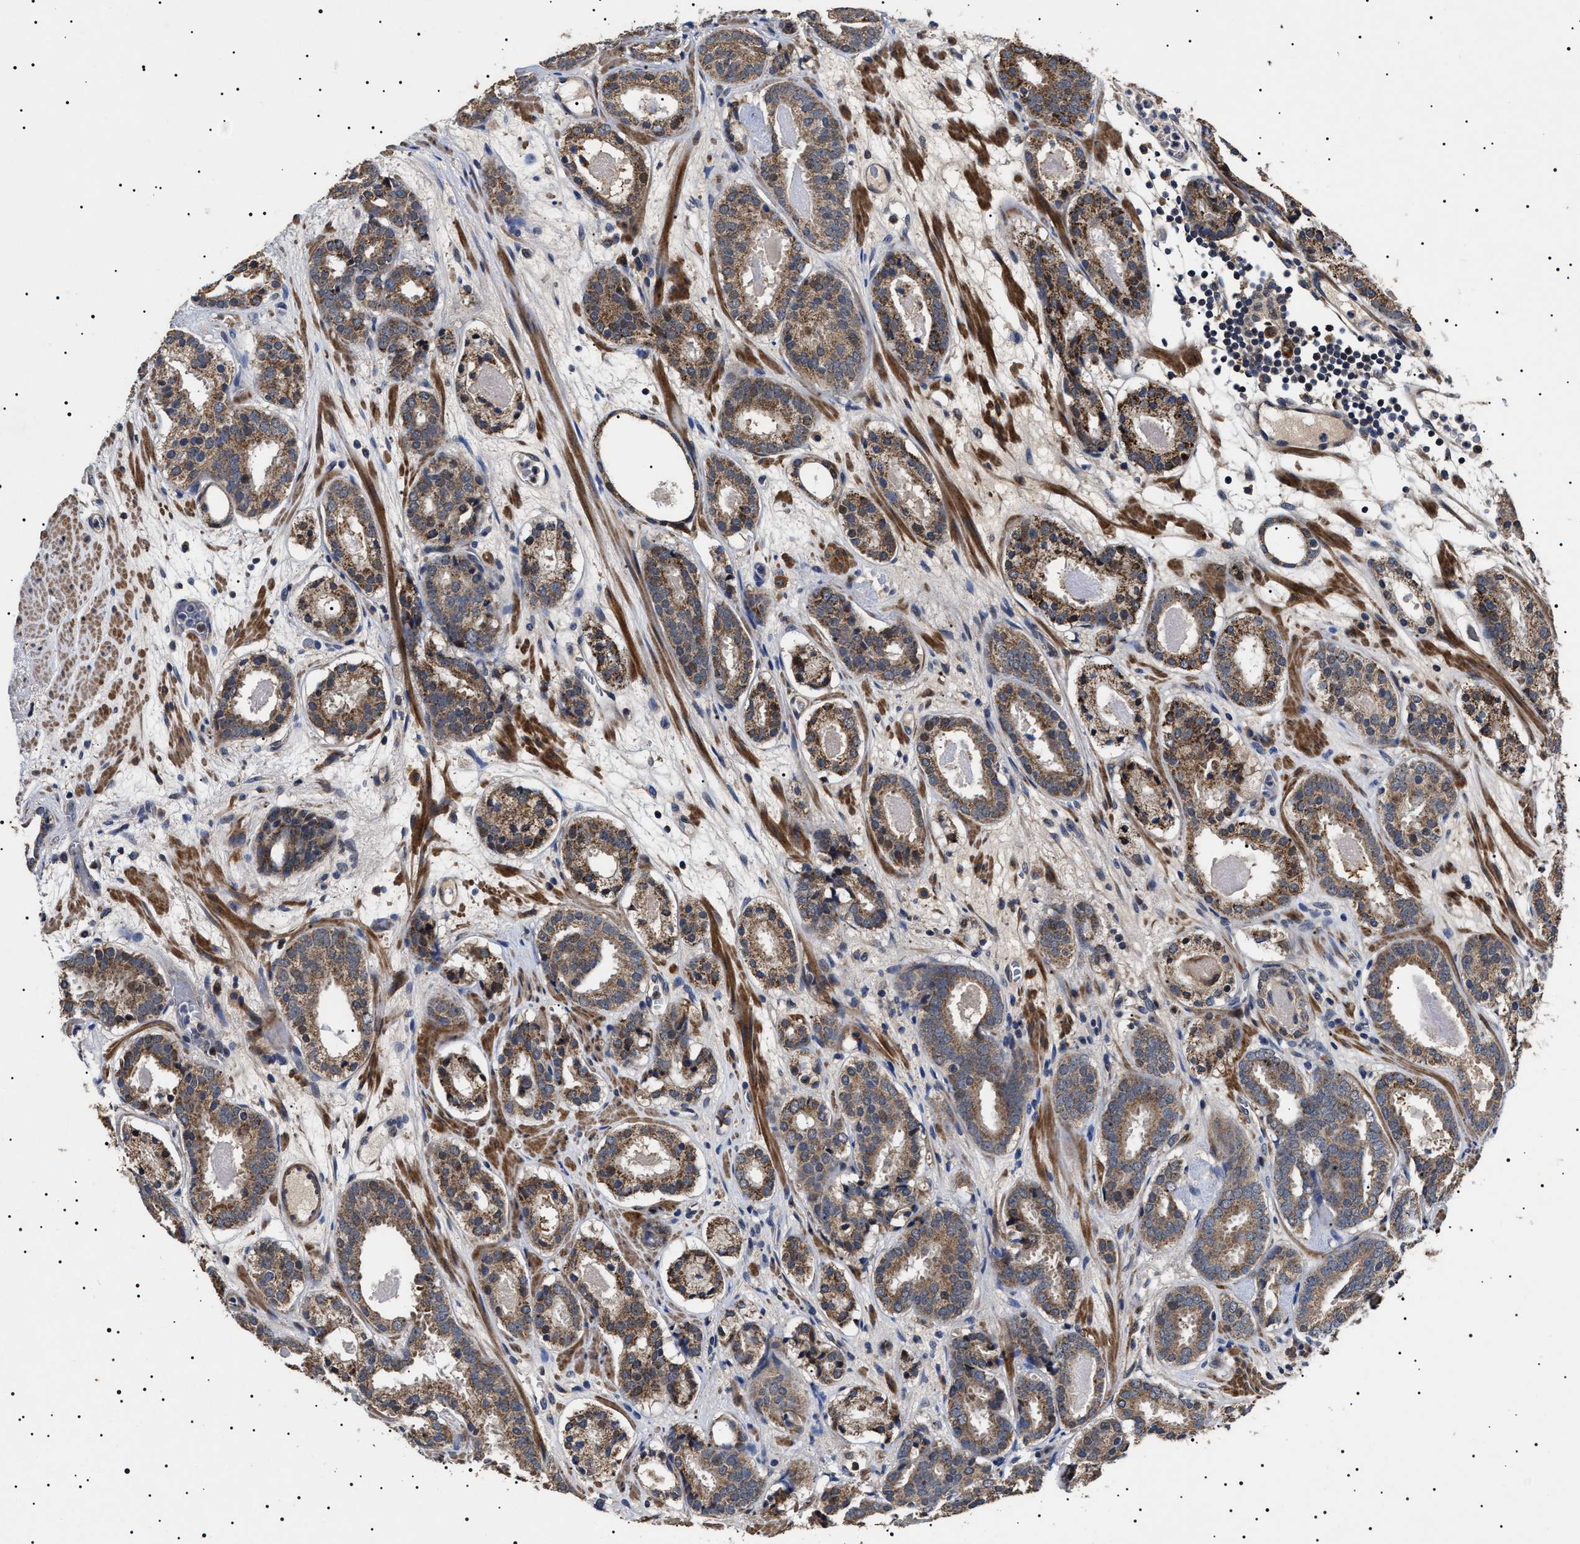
{"staining": {"intensity": "weak", "quantity": ">75%", "location": "cytoplasmic/membranous"}, "tissue": "prostate cancer", "cell_type": "Tumor cells", "image_type": "cancer", "snomed": [{"axis": "morphology", "description": "Adenocarcinoma, Low grade"}, {"axis": "topography", "description": "Prostate"}], "caption": "Prostate cancer stained for a protein (brown) reveals weak cytoplasmic/membranous positive staining in approximately >75% of tumor cells.", "gene": "RAB34", "patient": {"sex": "male", "age": 69}}